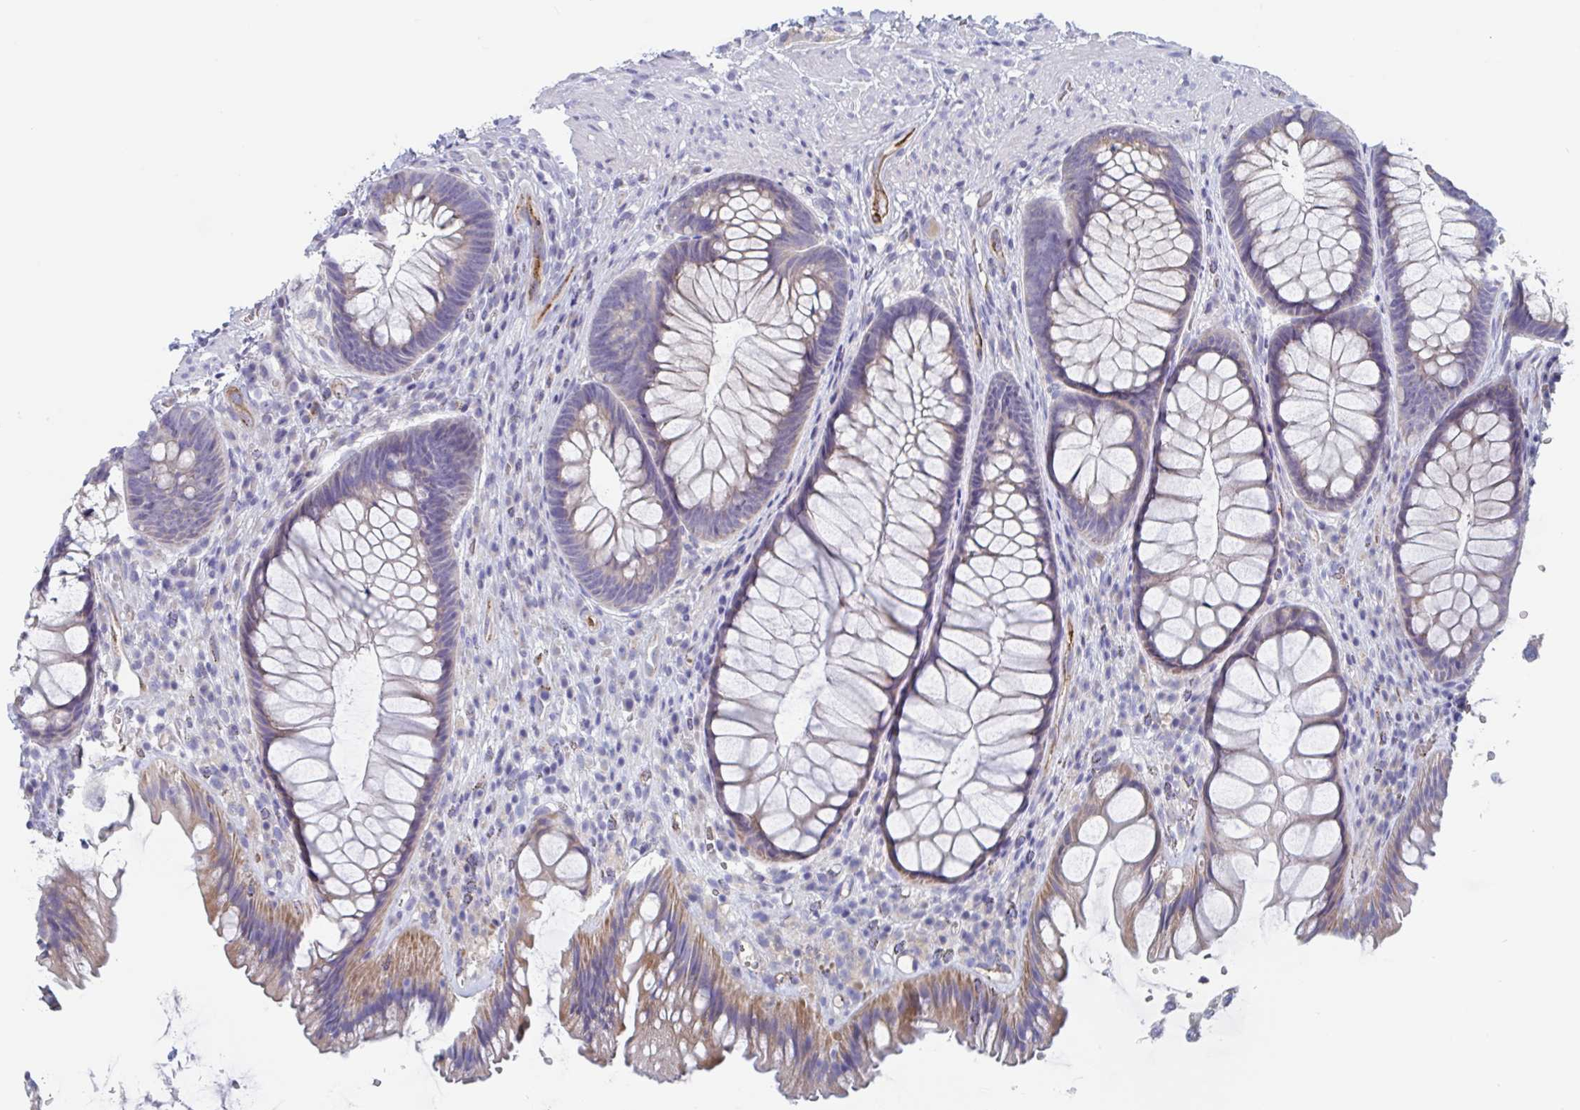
{"staining": {"intensity": "moderate", "quantity": "<25%", "location": "cytoplasmic/membranous"}, "tissue": "rectum", "cell_type": "Glandular cells", "image_type": "normal", "snomed": [{"axis": "morphology", "description": "Normal tissue, NOS"}, {"axis": "topography", "description": "Rectum"}], "caption": "Moderate cytoplasmic/membranous expression for a protein is seen in about <25% of glandular cells of benign rectum using IHC.", "gene": "ABHD16A", "patient": {"sex": "male", "age": 53}}